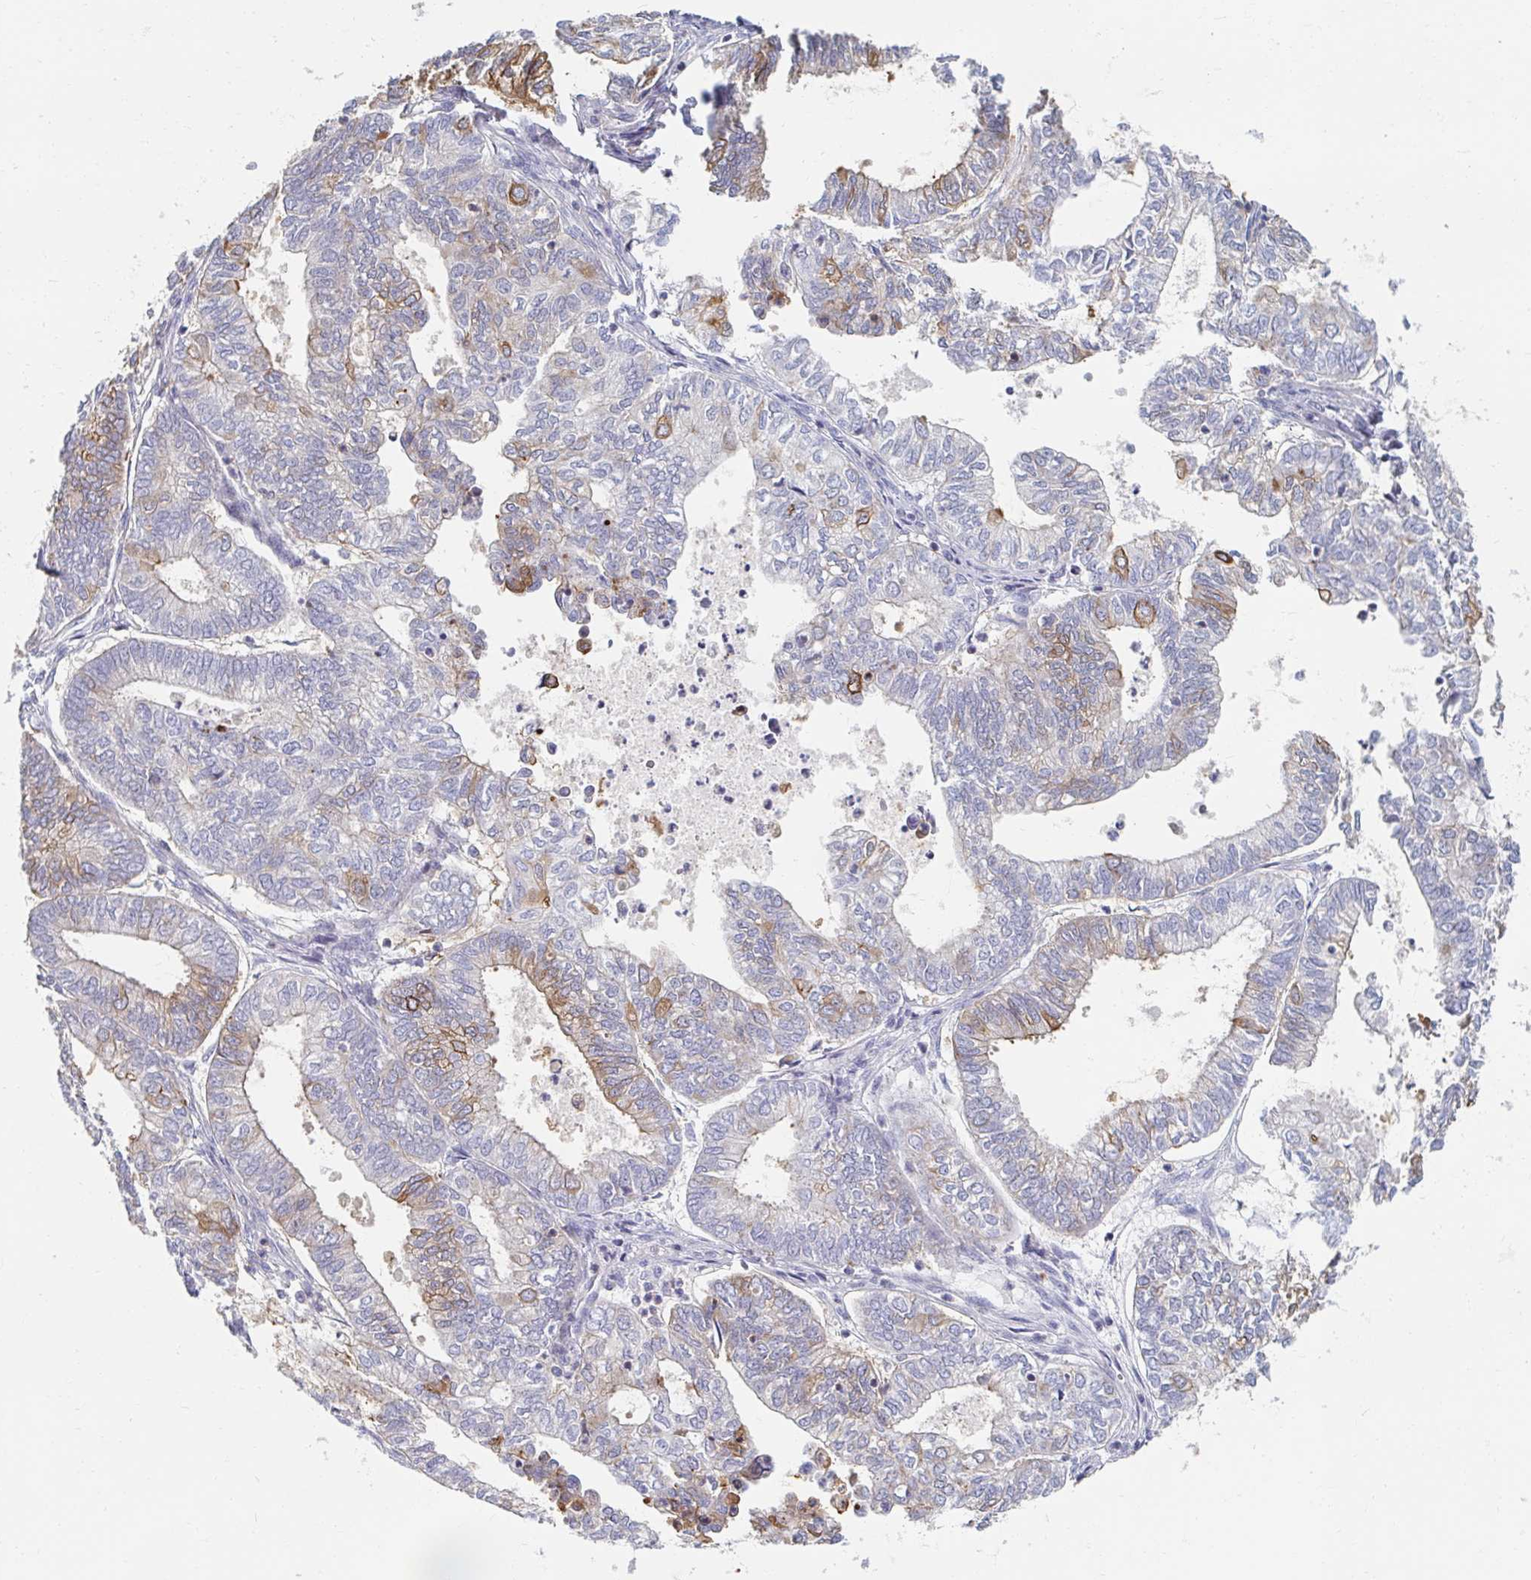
{"staining": {"intensity": "moderate", "quantity": "25%-75%", "location": "cytoplasmic/membranous"}, "tissue": "ovarian cancer", "cell_type": "Tumor cells", "image_type": "cancer", "snomed": [{"axis": "morphology", "description": "Carcinoma, endometroid"}, {"axis": "topography", "description": "Ovary"}], "caption": "Approximately 25%-75% of tumor cells in ovarian cancer show moderate cytoplasmic/membranous protein expression as visualized by brown immunohistochemical staining.", "gene": "MYLK2", "patient": {"sex": "female", "age": 64}}